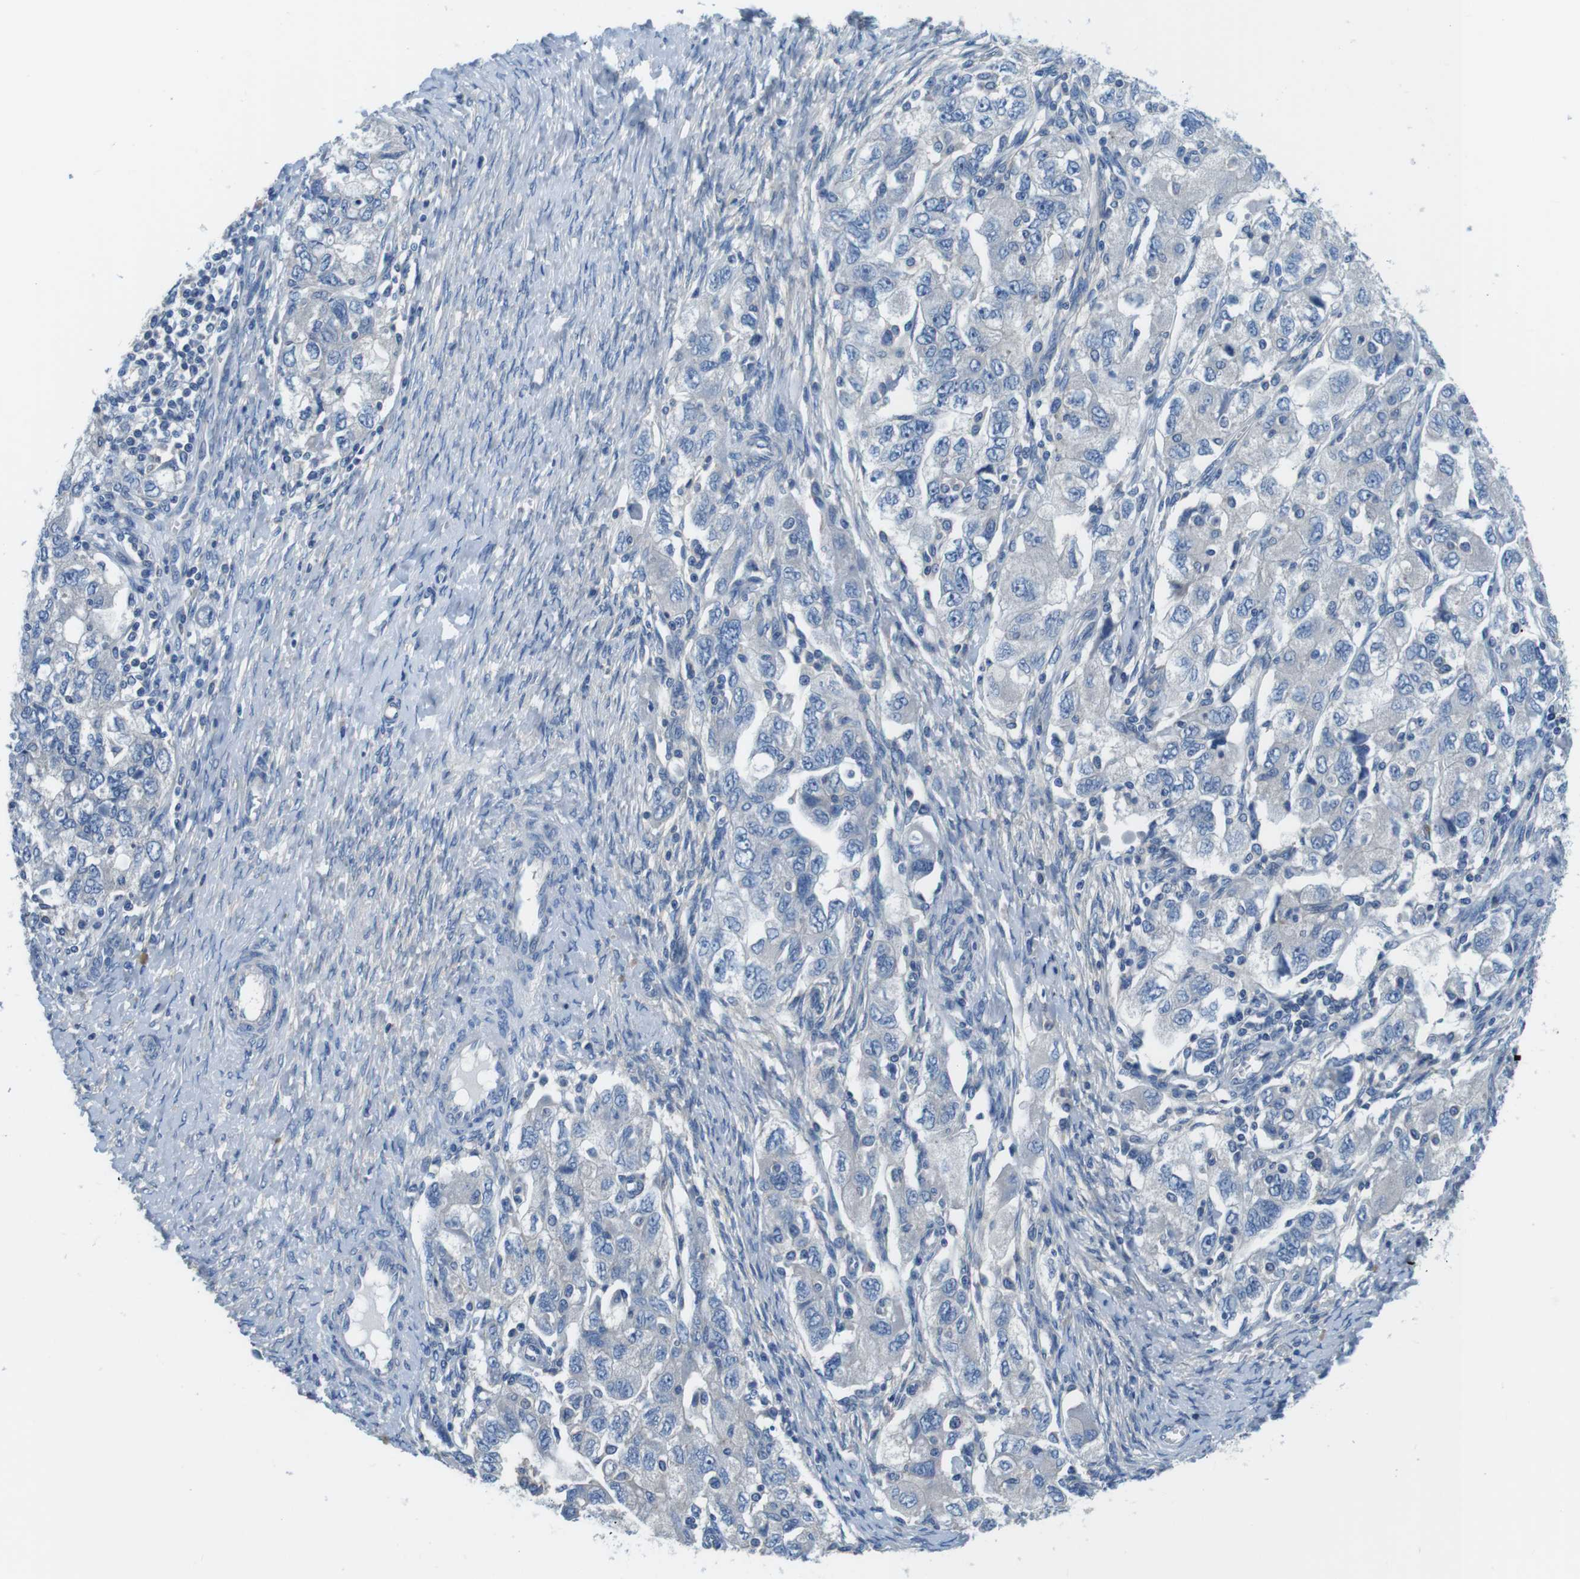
{"staining": {"intensity": "negative", "quantity": "none", "location": "none"}, "tissue": "ovarian cancer", "cell_type": "Tumor cells", "image_type": "cancer", "snomed": [{"axis": "morphology", "description": "Carcinoma, NOS"}, {"axis": "morphology", "description": "Cystadenocarcinoma, serous, NOS"}, {"axis": "topography", "description": "Ovary"}], "caption": "Protein analysis of ovarian carcinoma exhibits no significant staining in tumor cells.", "gene": "DENND4C", "patient": {"sex": "female", "age": 69}}